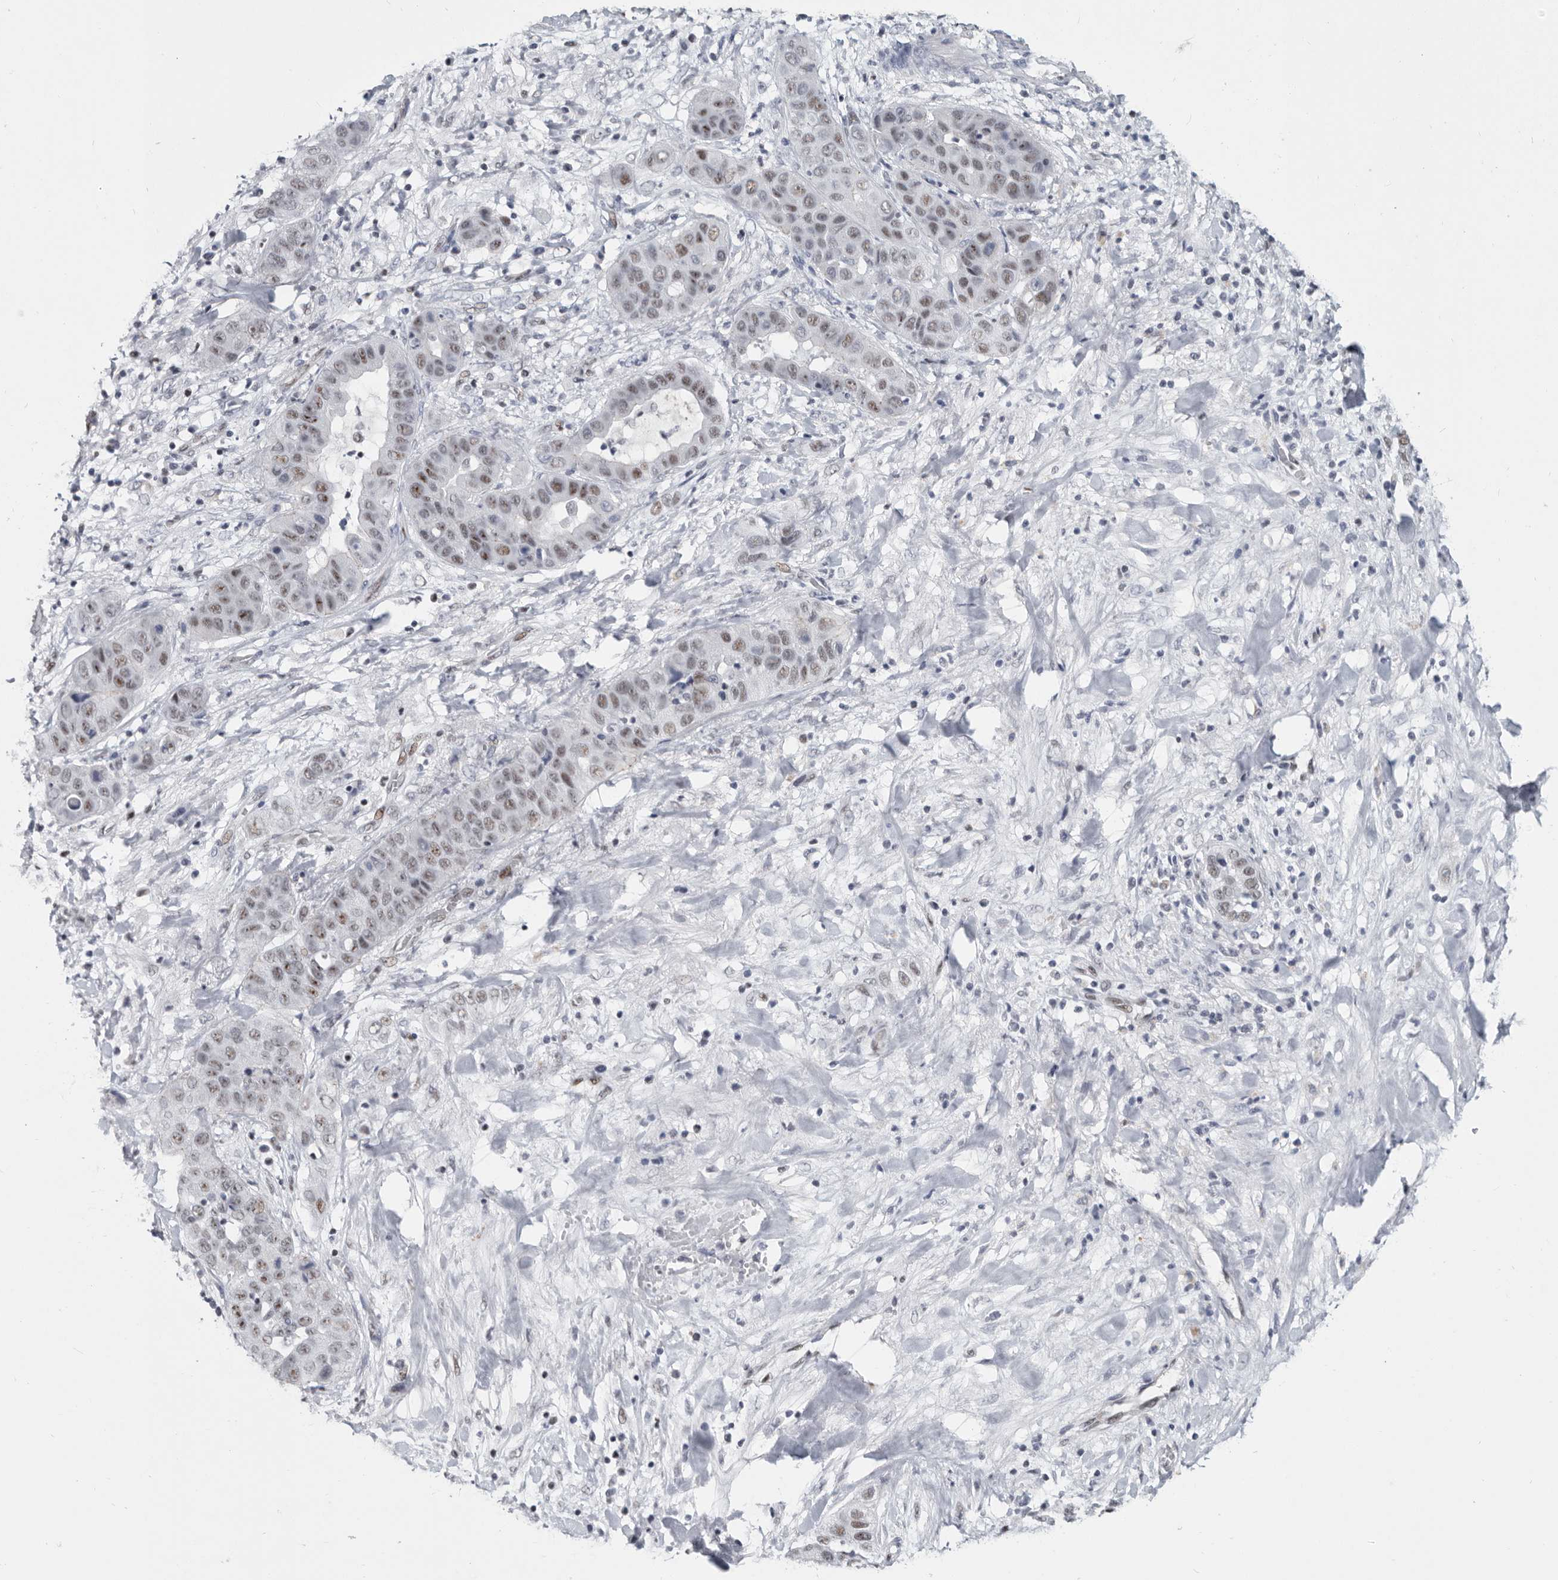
{"staining": {"intensity": "moderate", "quantity": ">75%", "location": "nuclear"}, "tissue": "liver cancer", "cell_type": "Tumor cells", "image_type": "cancer", "snomed": [{"axis": "morphology", "description": "Cholangiocarcinoma"}, {"axis": "topography", "description": "Liver"}], "caption": "Protein positivity by IHC demonstrates moderate nuclear staining in about >75% of tumor cells in cholangiocarcinoma (liver).", "gene": "WRAP73", "patient": {"sex": "female", "age": 52}}